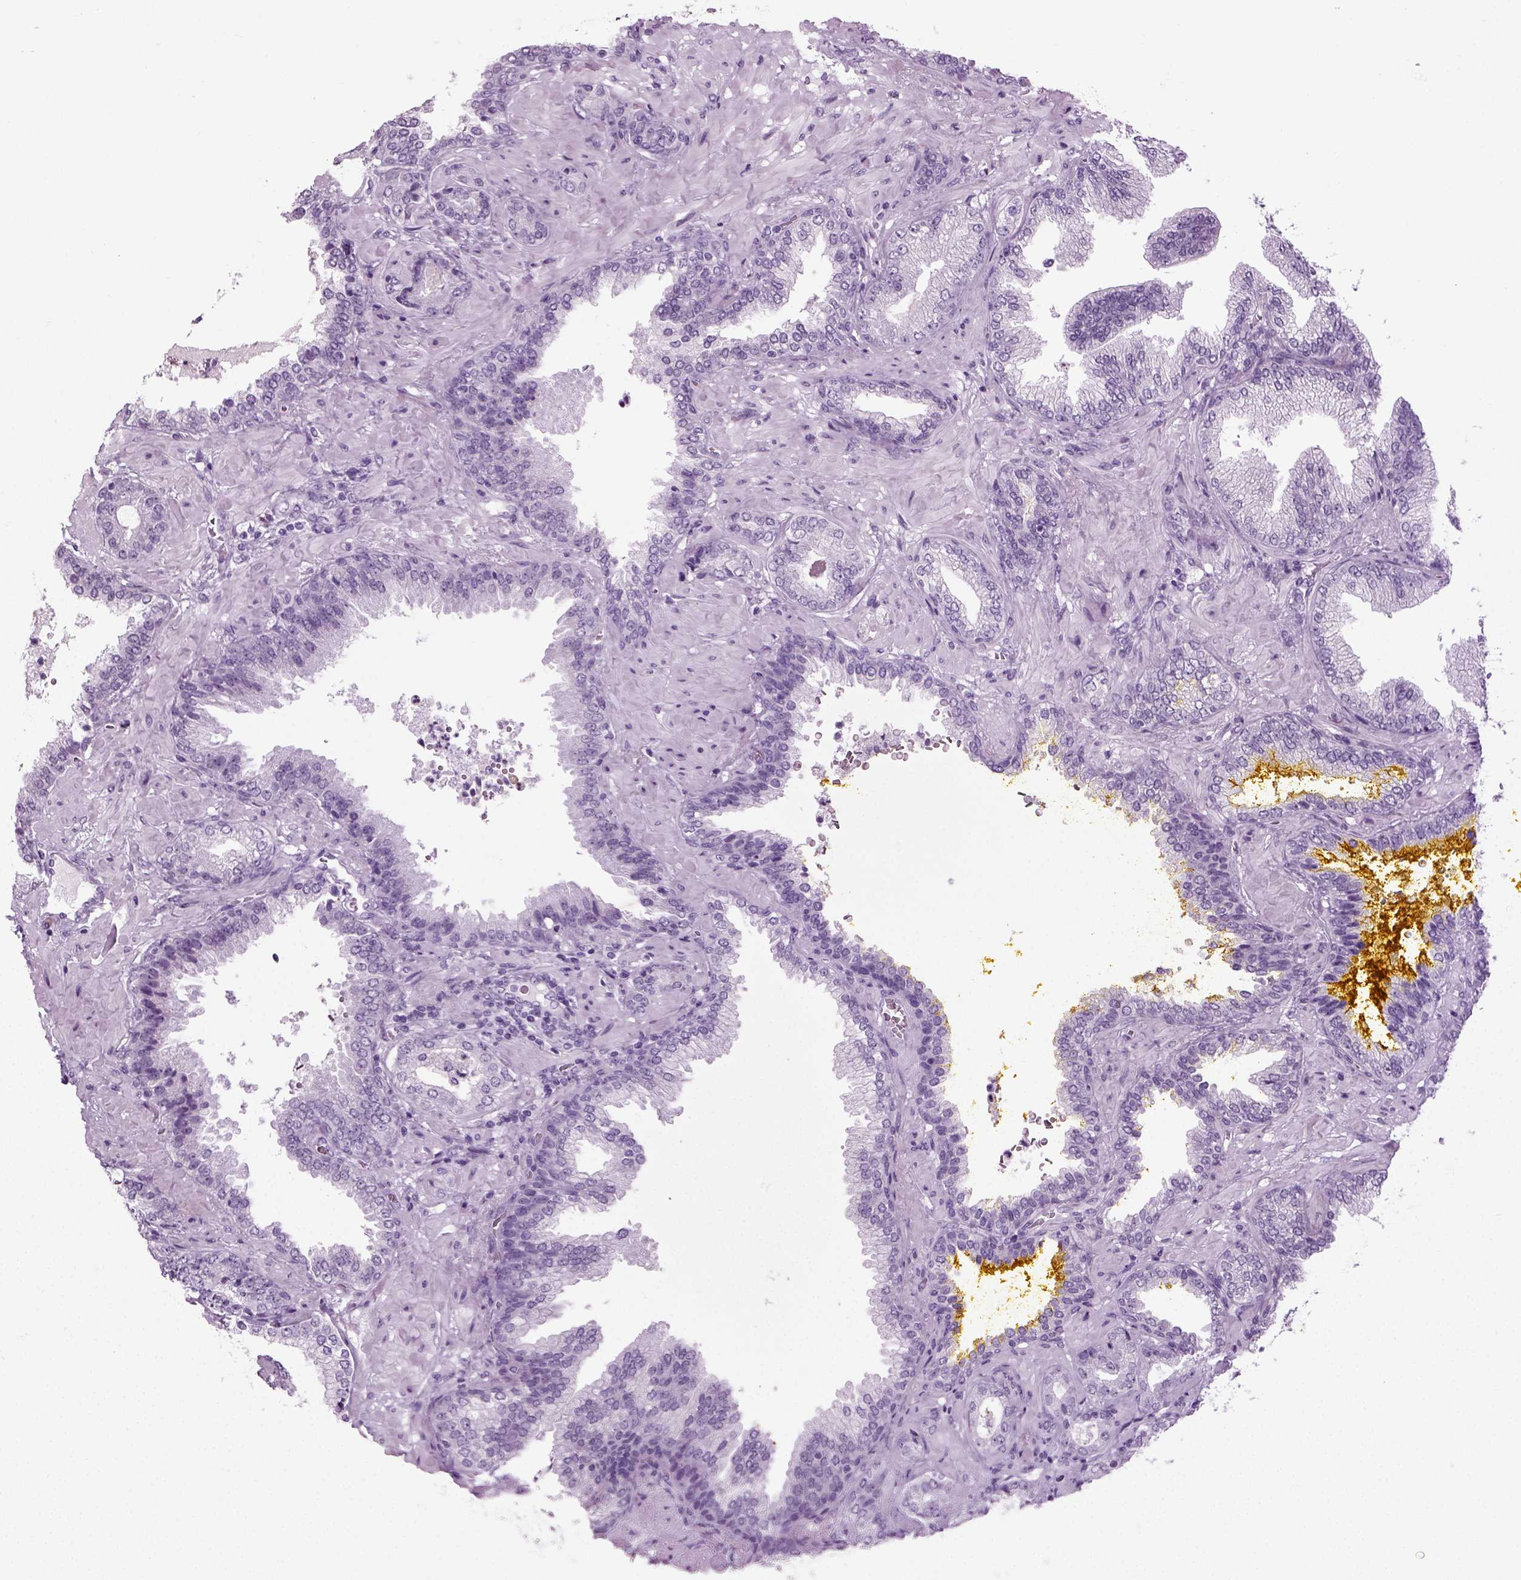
{"staining": {"intensity": "negative", "quantity": "none", "location": "none"}, "tissue": "prostate cancer", "cell_type": "Tumor cells", "image_type": "cancer", "snomed": [{"axis": "morphology", "description": "Adenocarcinoma, Low grade"}, {"axis": "topography", "description": "Prostate"}], "caption": "This image is of prostate adenocarcinoma (low-grade) stained with immunohistochemistry to label a protein in brown with the nuclei are counter-stained blue. There is no staining in tumor cells. Nuclei are stained in blue.", "gene": "PRLH", "patient": {"sex": "male", "age": 68}}